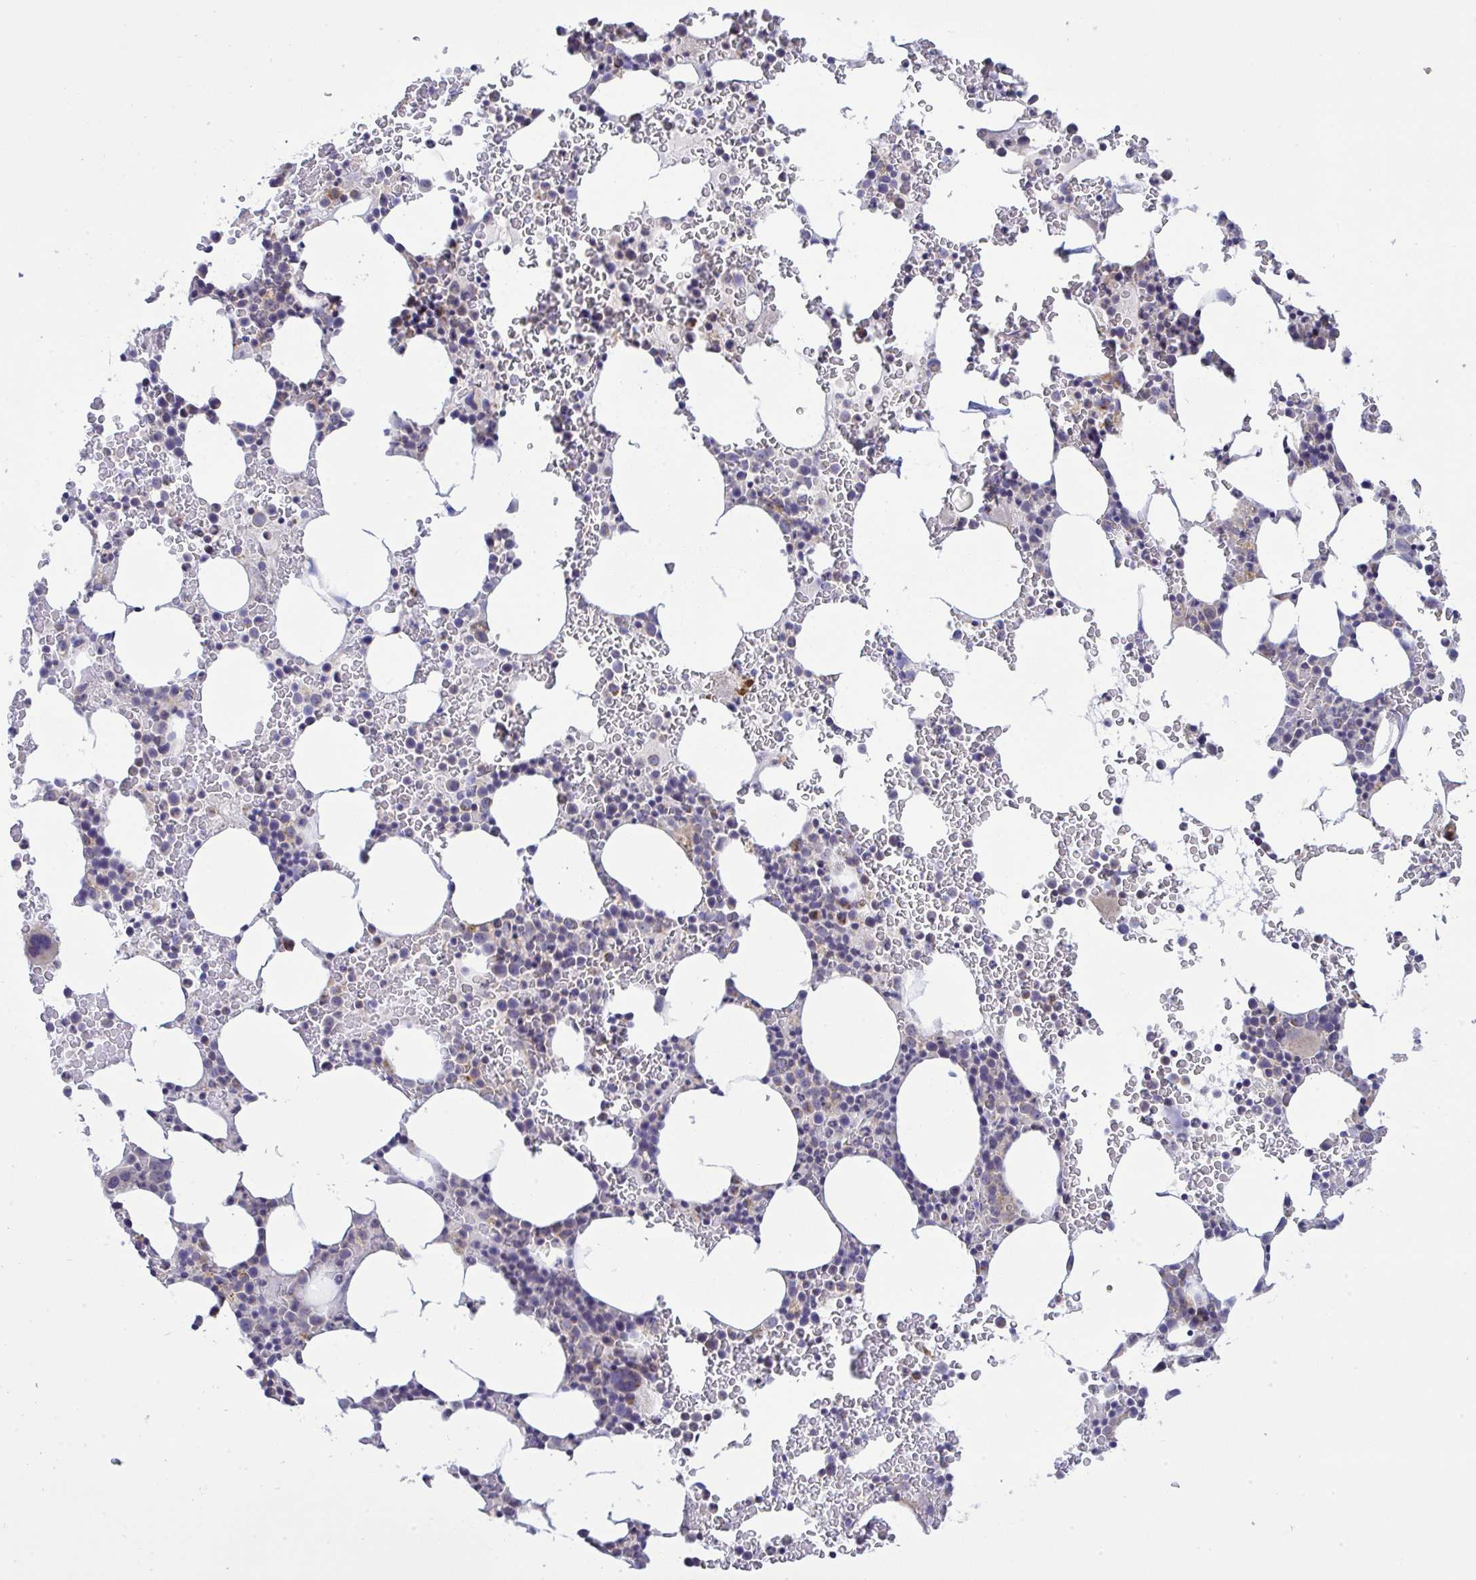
{"staining": {"intensity": "moderate", "quantity": "<25%", "location": "cytoplasmic/membranous"}, "tissue": "bone marrow", "cell_type": "Hematopoietic cells", "image_type": "normal", "snomed": [{"axis": "morphology", "description": "Normal tissue, NOS"}, {"axis": "topography", "description": "Bone marrow"}], "caption": "Bone marrow stained with IHC shows moderate cytoplasmic/membranous expression in approximately <25% of hematopoietic cells.", "gene": "NDUFA7", "patient": {"sex": "female", "age": 62}}